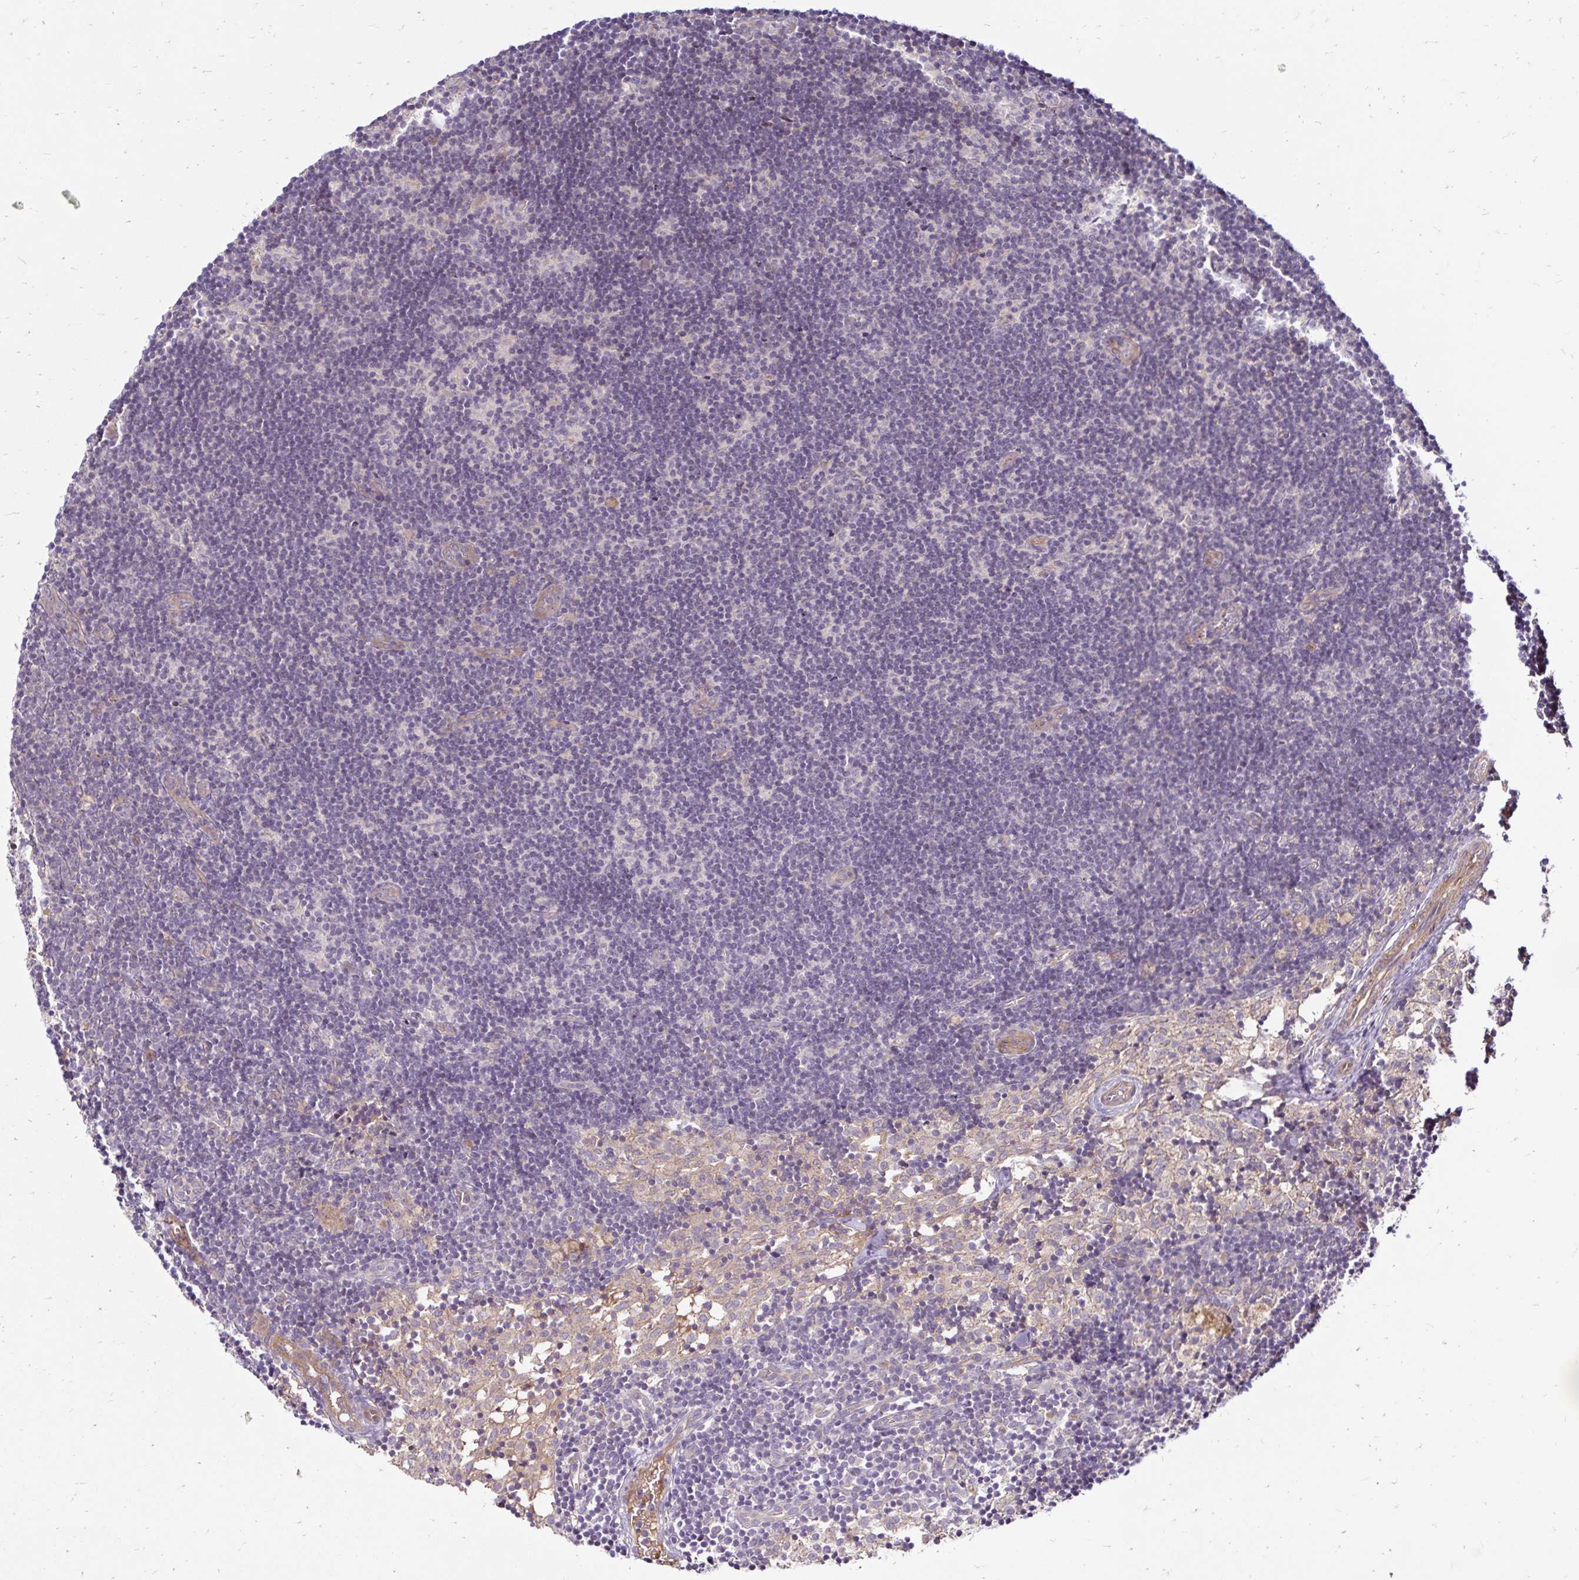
{"staining": {"intensity": "negative", "quantity": "none", "location": "none"}, "tissue": "lymph node", "cell_type": "Non-germinal center cells", "image_type": "normal", "snomed": [{"axis": "morphology", "description": "Normal tissue, NOS"}, {"axis": "topography", "description": "Lymph node"}], "caption": "An immunohistochemistry (IHC) photomicrograph of benign lymph node is shown. There is no staining in non-germinal center cells of lymph node. (DAB immunohistochemistry, high magnification).", "gene": "ARHGEF37", "patient": {"sex": "female", "age": 31}}